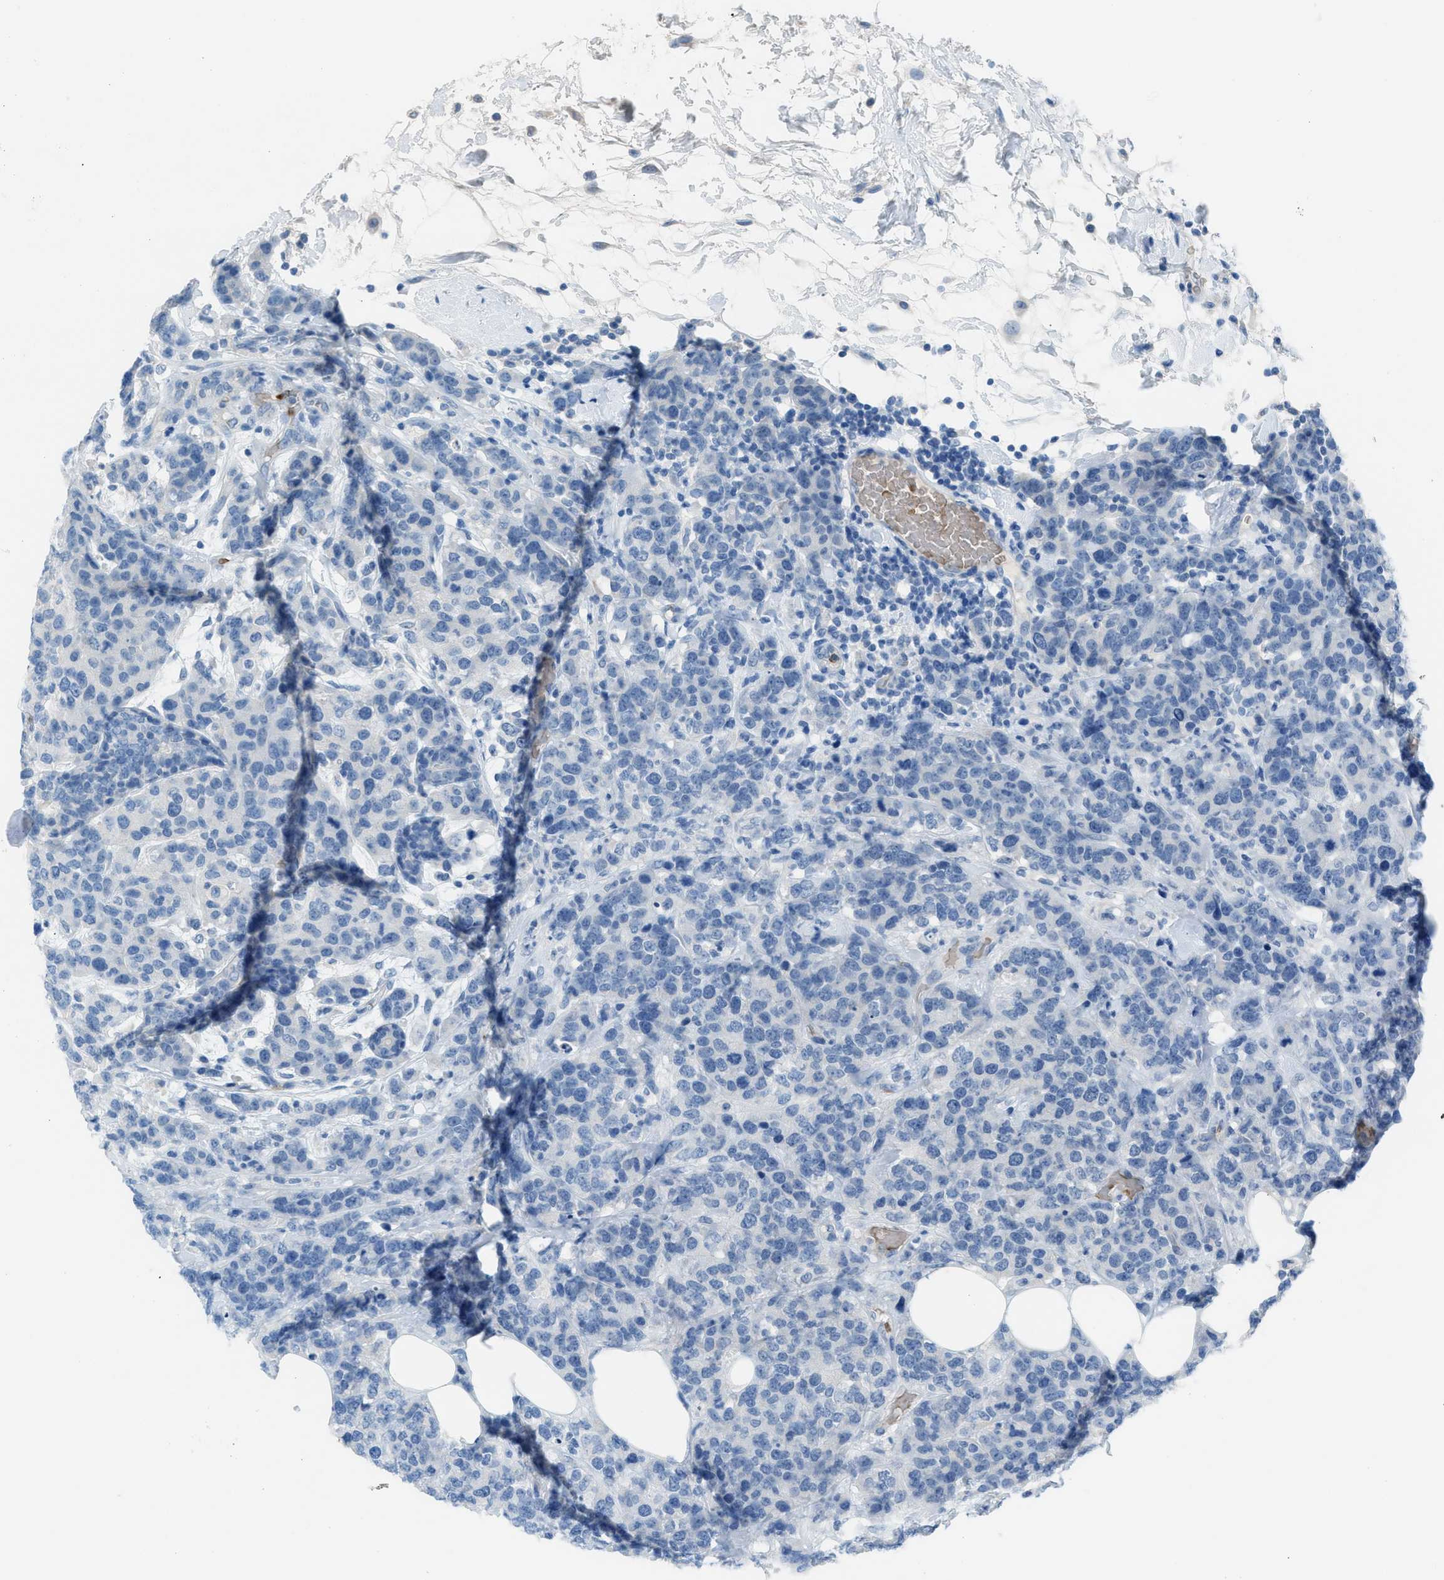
{"staining": {"intensity": "negative", "quantity": "none", "location": "none"}, "tissue": "breast cancer", "cell_type": "Tumor cells", "image_type": "cancer", "snomed": [{"axis": "morphology", "description": "Lobular carcinoma"}, {"axis": "topography", "description": "Breast"}], "caption": "A histopathology image of breast cancer (lobular carcinoma) stained for a protein displays no brown staining in tumor cells.", "gene": "CFAP77", "patient": {"sex": "female", "age": 59}}